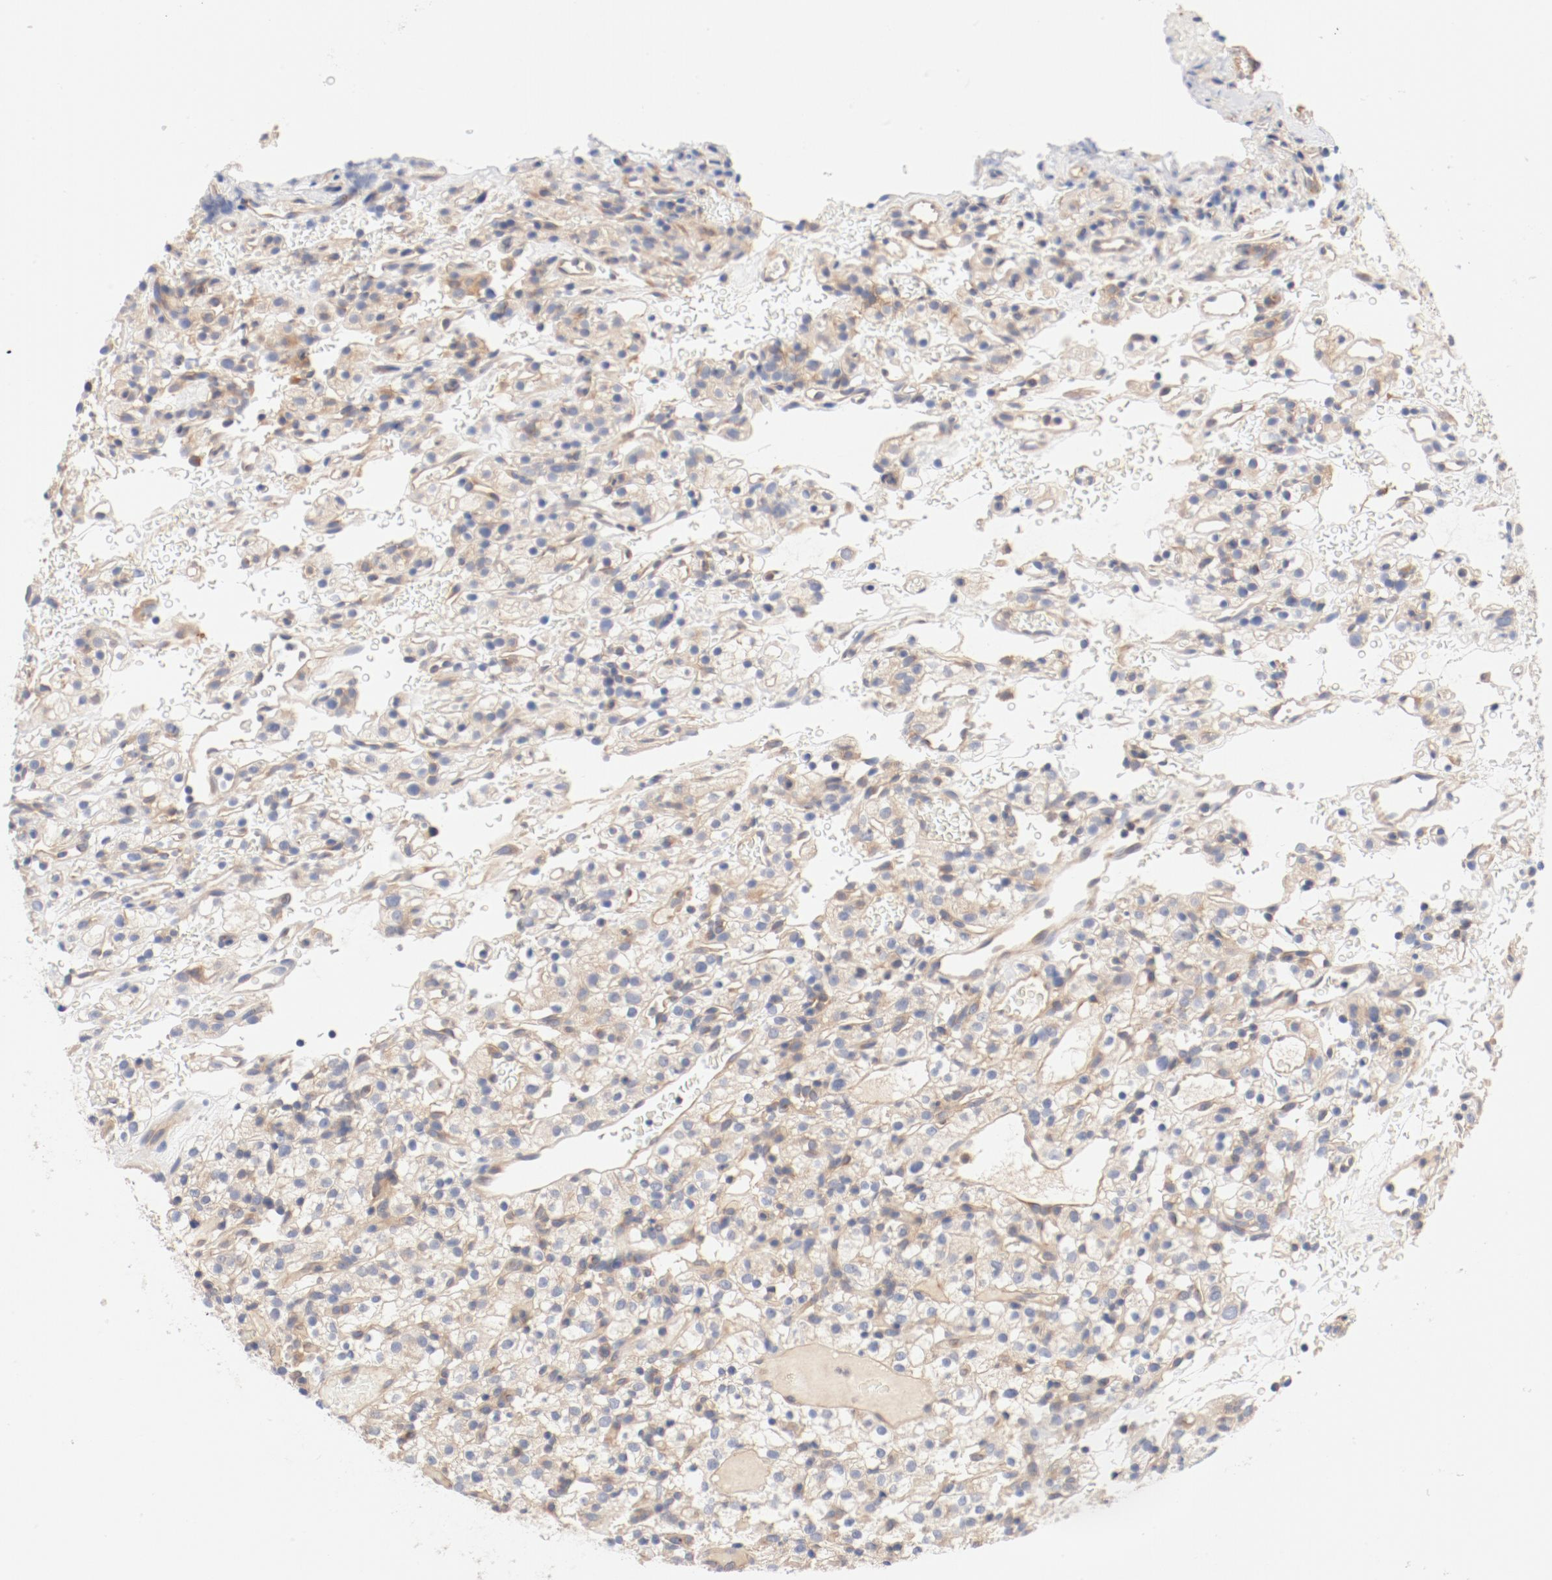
{"staining": {"intensity": "negative", "quantity": "none", "location": "none"}, "tissue": "renal cancer", "cell_type": "Tumor cells", "image_type": "cancer", "snomed": [{"axis": "morphology", "description": "Normal tissue, NOS"}, {"axis": "morphology", "description": "Adenocarcinoma, NOS"}, {"axis": "topography", "description": "Kidney"}], "caption": "Tumor cells are negative for protein expression in human renal cancer (adenocarcinoma).", "gene": "DYNC1H1", "patient": {"sex": "female", "age": 72}}